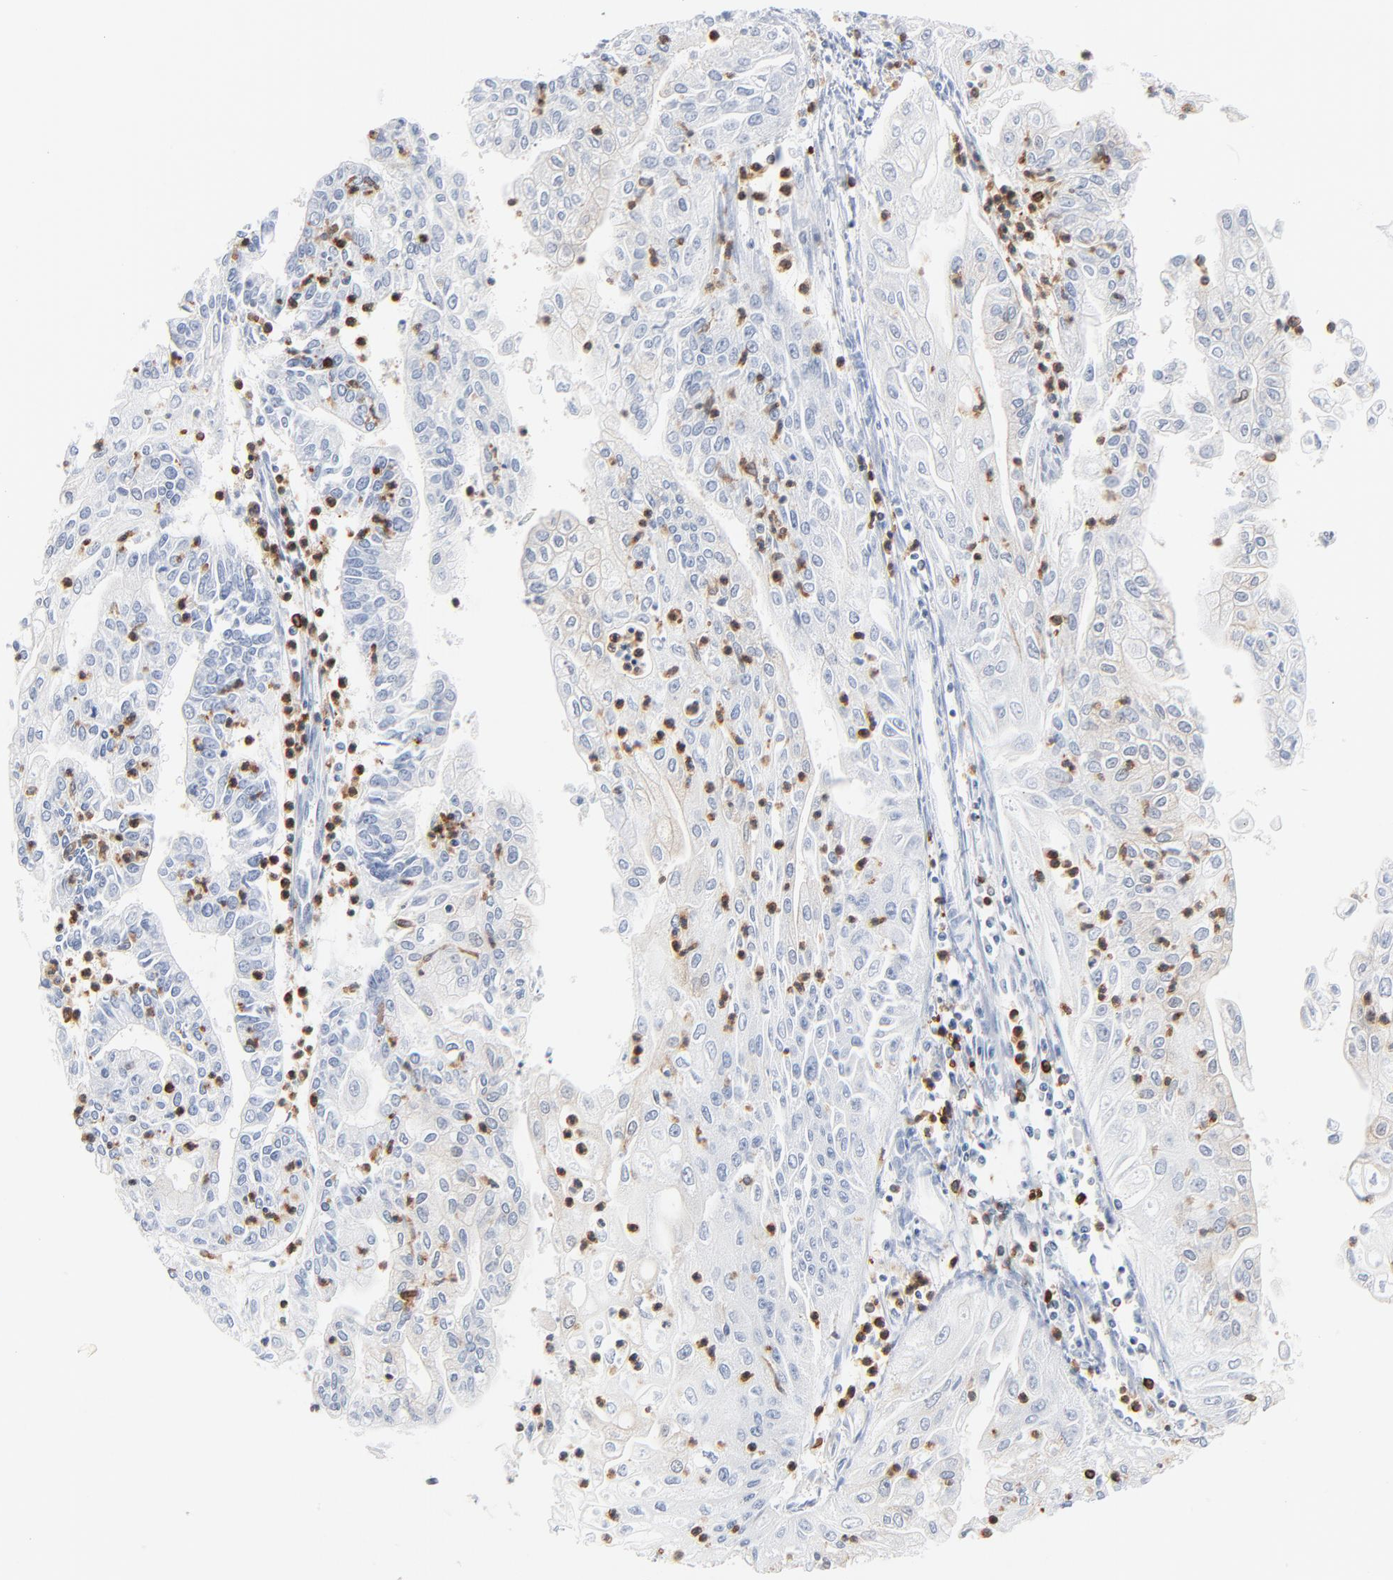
{"staining": {"intensity": "negative", "quantity": "none", "location": "none"}, "tissue": "endometrial cancer", "cell_type": "Tumor cells", "image_type": "cancer", "snomed": [{"axis": "morphology", "description": "Adenocarcinoma, NOS"}, {"axis": "topography", "description": "Endometrium"}], "caption": "The histopathology image exhibits no staining of tumor cells in endometrial adenocarcinoma.", "gene": "SH3KBP1", "patient": {"sex": "female", "age": 75}}